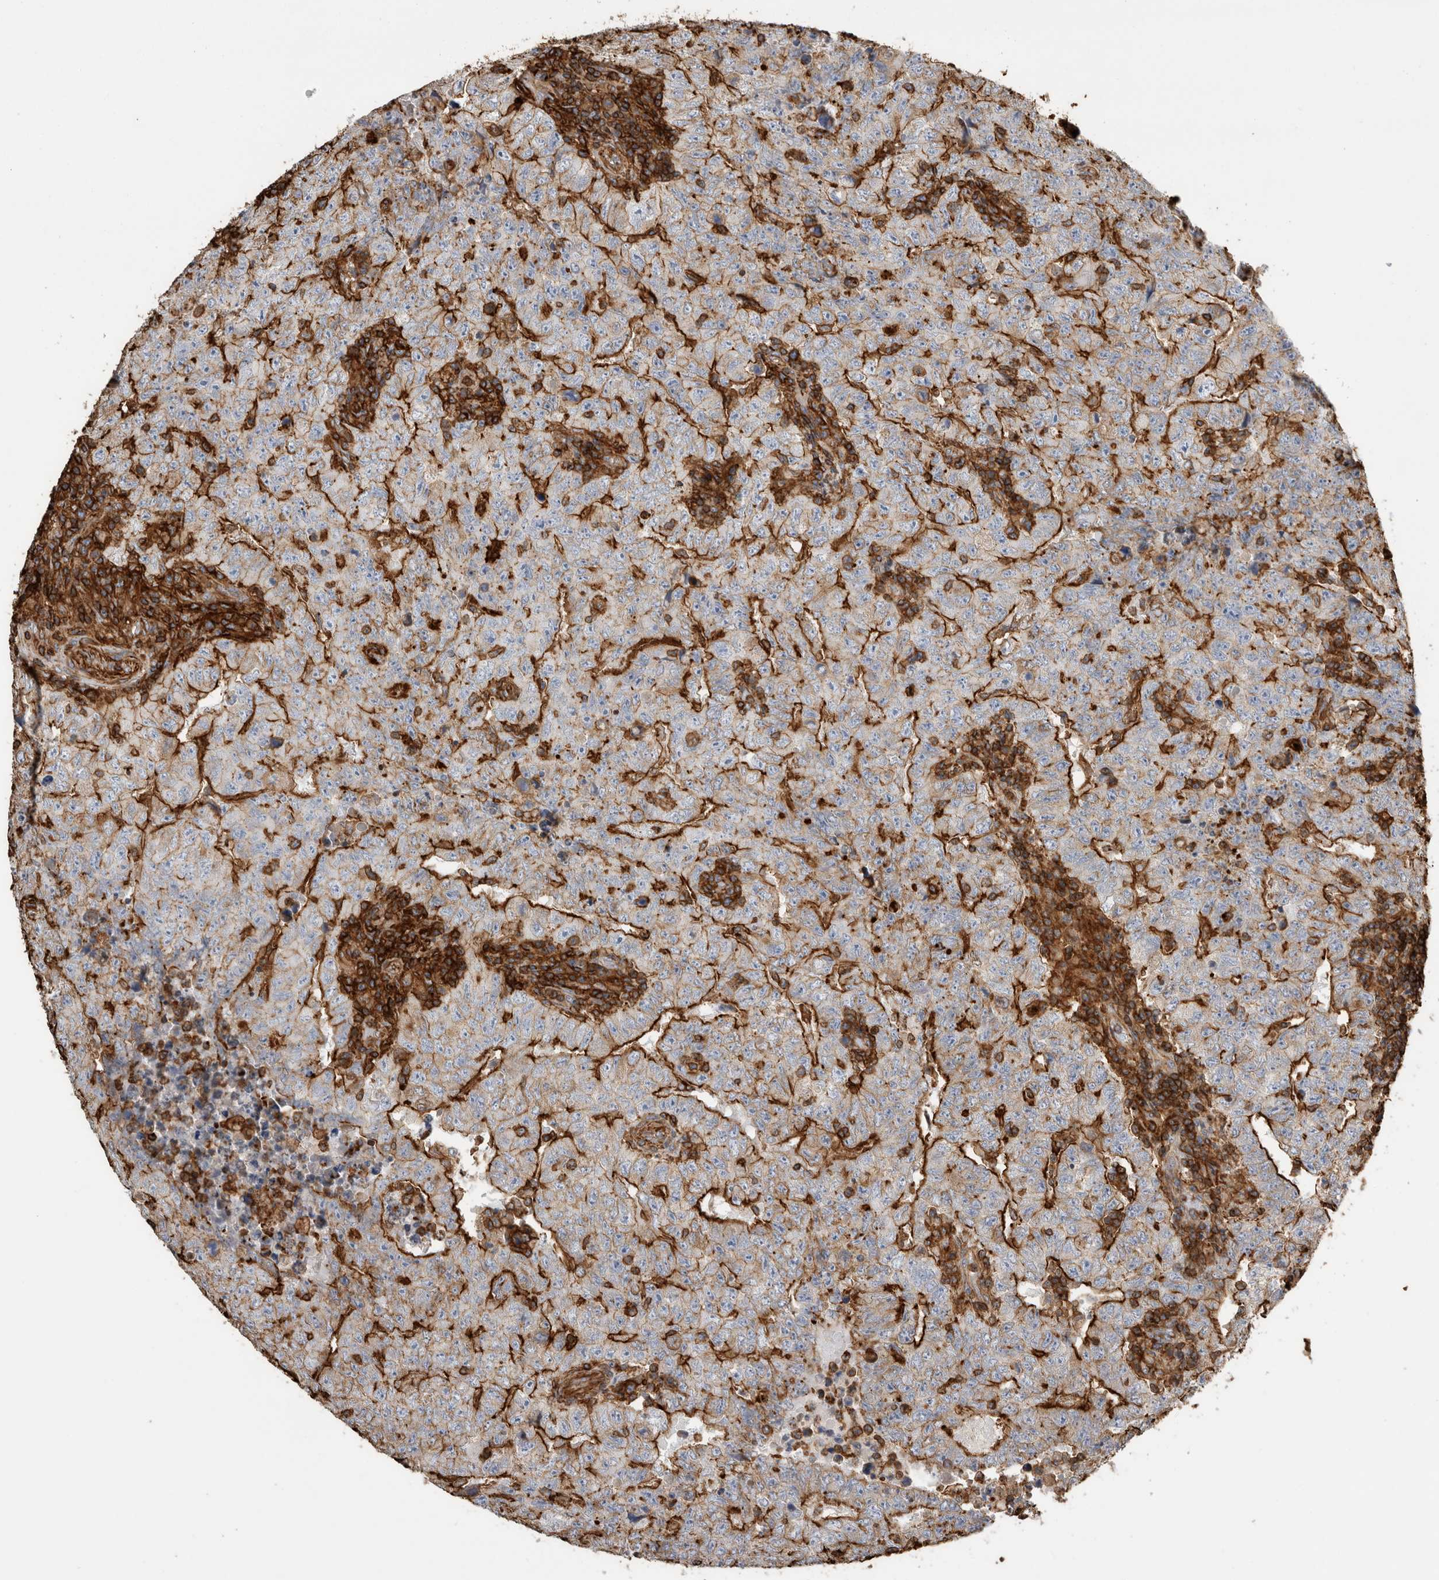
{"staining": {"intensity": "strong", "quantity": "25%-75%", "location": "cytoplasmic/membranous"}, "tissue": "testis cancer", "cell_type": "Tumor cells", "image_type": "cancer", "snomed": [{"axis": "morphology", "description": "Carcinoma, Embryonal, NOS"}, {"axis": "topography", "description": "Testis"}], "caption": "This image exhibits IHC staining of testis cancer (embryonal carcinoma), with high strong cytoplasmic/membranous positivity in approximately 25%-75% of tumor cells.", "gene": "GPER1", "patient": {"sex": "male", "age": 26}}